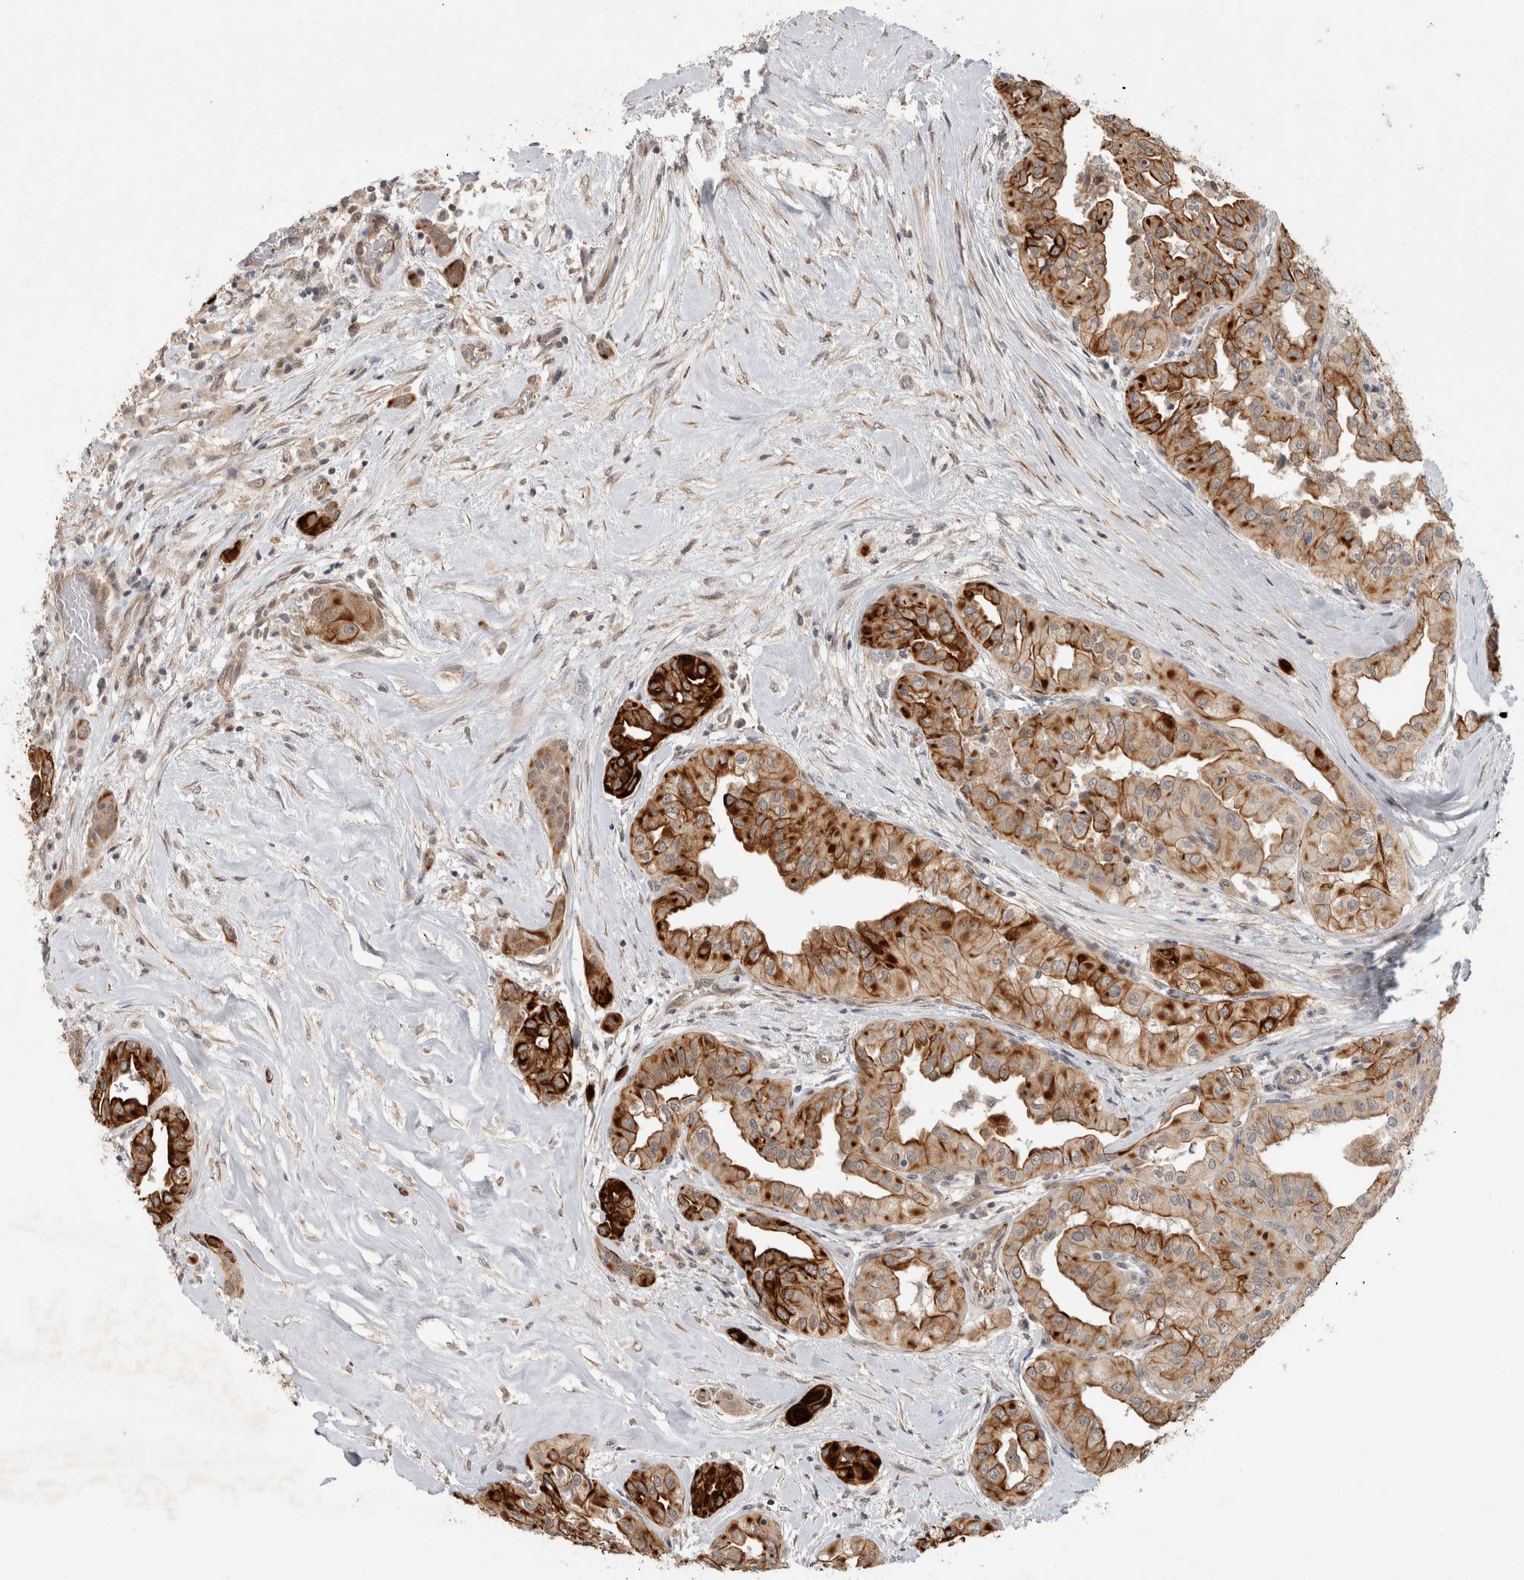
{"staining": {"intensity": "strong", "quantity": ">75%", "location": "cytoplasmic/membranous"}, "tissue": "thyroid cancer", "cell_type": "Tumor cells", "image_type": "cancer", "snomed": [{"axis": "morphology", "description": "Papillary adenocarcinoma, NOS"}, {"axis": "topography", "description": "Thyroid gland"}], "caption": "High-magnification brightfield microscopy of thyroid papillary adenocarcinoma stained with DAB (3,3'-diaminobenzidine) (brown) and counterstained with hematoxylin (blue). tumor cells exhibit strong cytoplasmic/membranous expression is present in about>75% of cells.", "gene": "CRISPLD1", "patient": {"sex": "female", "age": 59}}